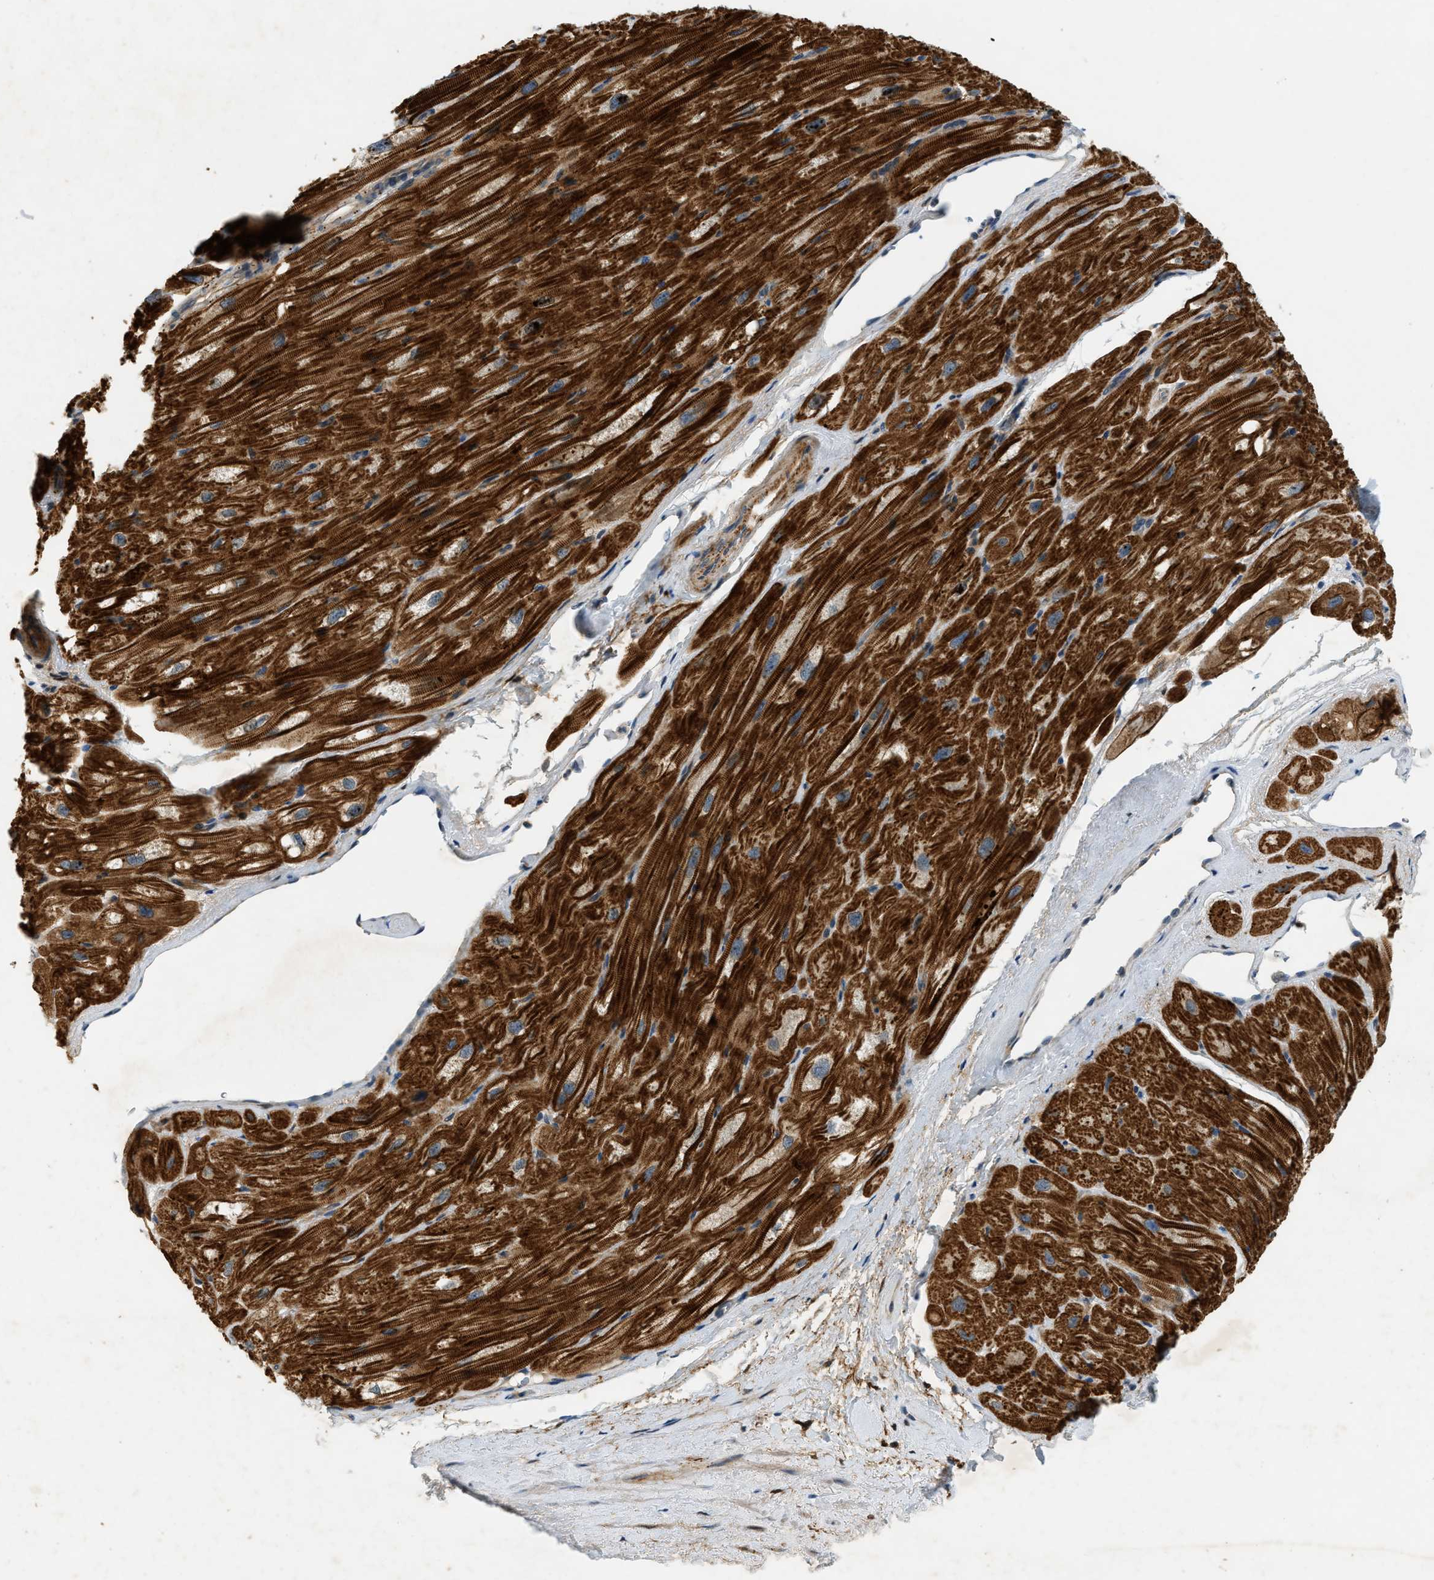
{"staining": {"intensity": "strong", "quantity": ">75%", "location": "cytoplasmic/membranous"}, "tissue": "heart muscle", "cell_type": "Cardiomyocytes", "image_type": "normal", "snomed": [{"axis": "morphology", "description": "Normal tissue, NOS"}, {"axis": "topography", "description": "Heart"}], "caption": "Unremarkable heart muscle was stained to show a protein in brown. There is high levels of strong cytoplasmic/membranous positivity in approximately >75% of cardiomyocytes. (DAB (3,3'-diaminobenzidine) IHC, brown staining for protein, blue staining for nuclei).", "gene": "PDCL3", "patient": {"sex": "male", "age": 49}}